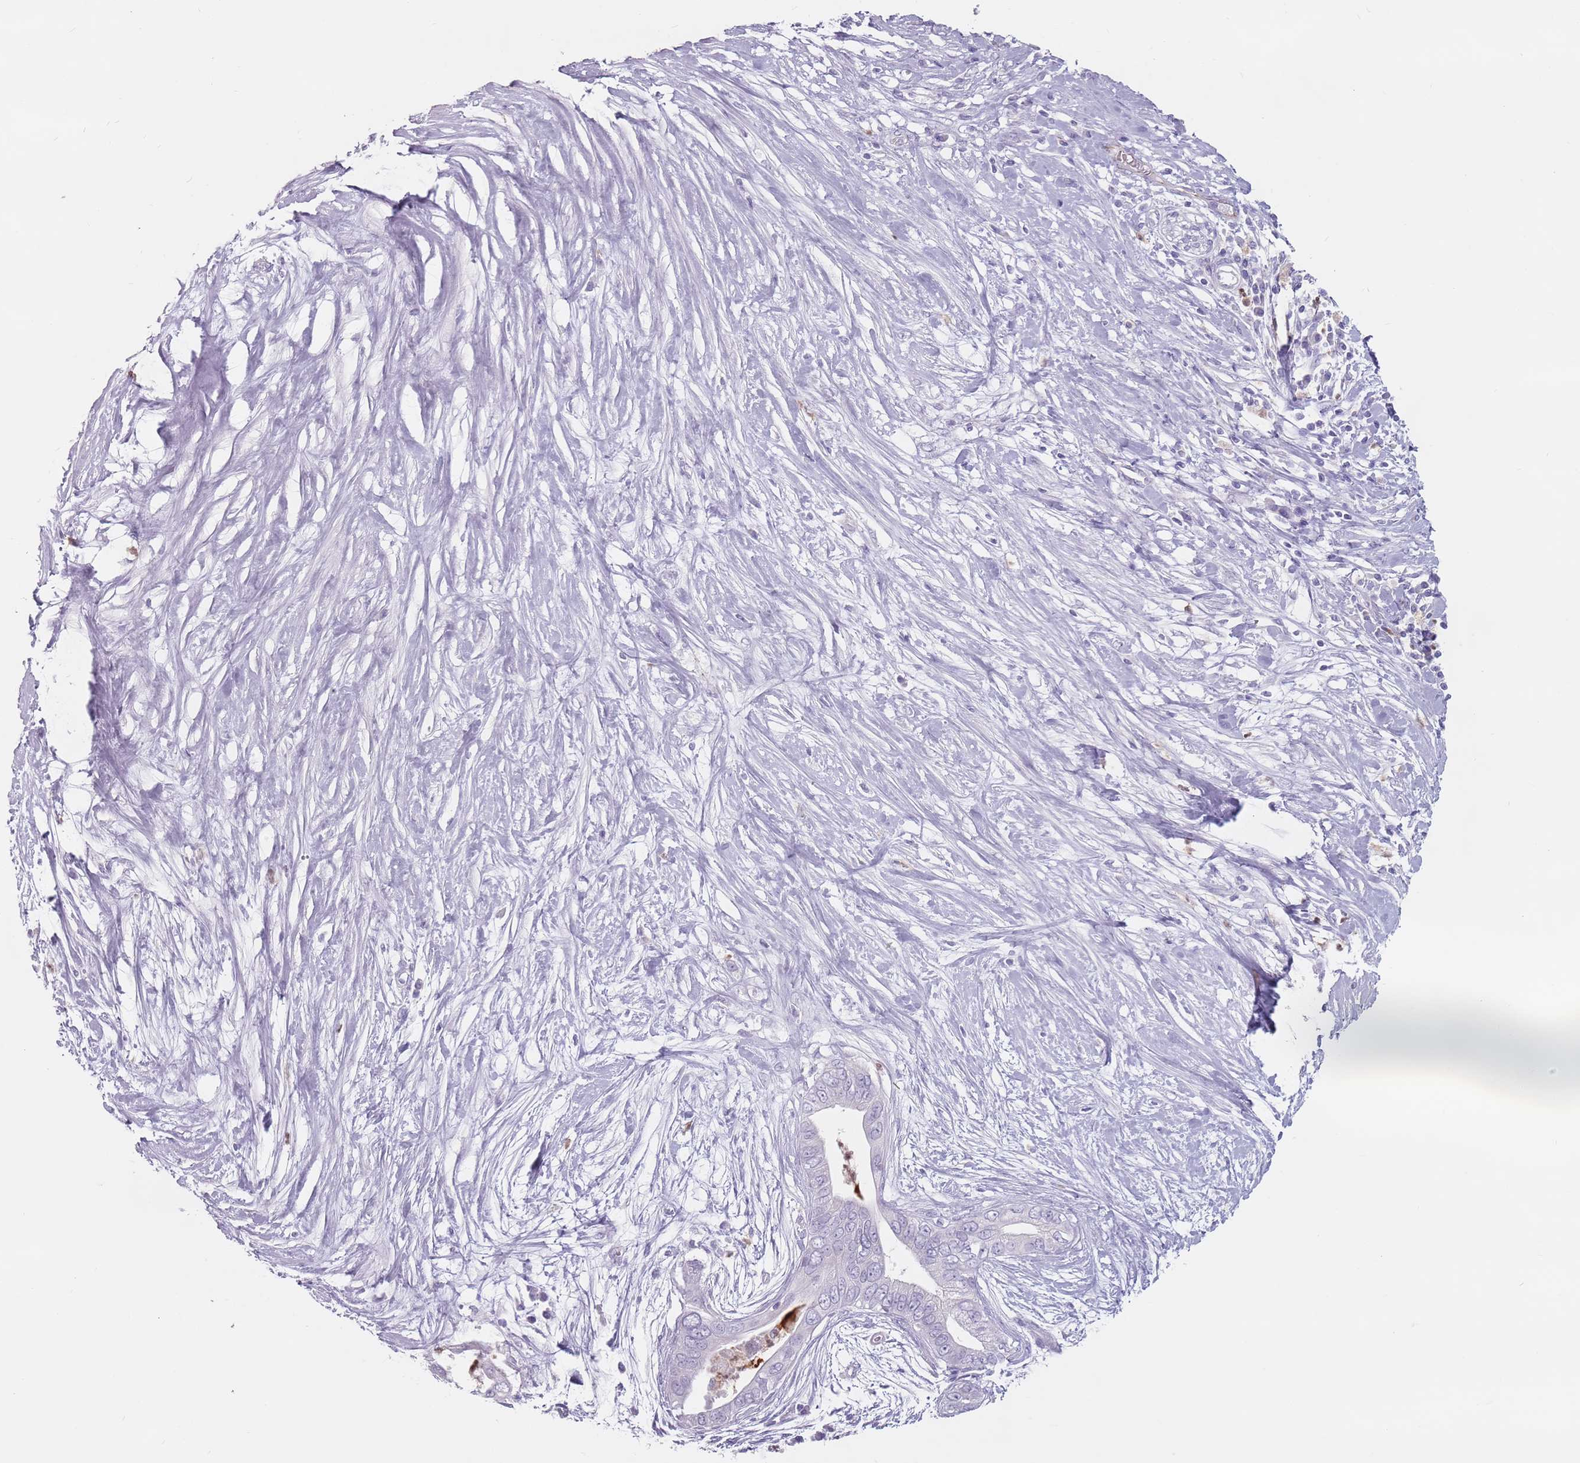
{"staining": {"intensity": "negative", "quantity": "none", "location": "none"}, "tissue": "pancreatic cancer", "cell_type": "Tumor cells", "image_type": "cancer", "snomed": [{"axis": "morphology", "description": "Adenocarcinoma, NOS"}, {"axis": "topography", "description": "Pancreas"}], "caption": "Pancreatic adenocarcinoma stained for a protein using immunohistochemistry (IHC) exhibits no positivity tumor cells.", "gene": "ZNF584", "patient": {"sex": "male", "age": 75}}